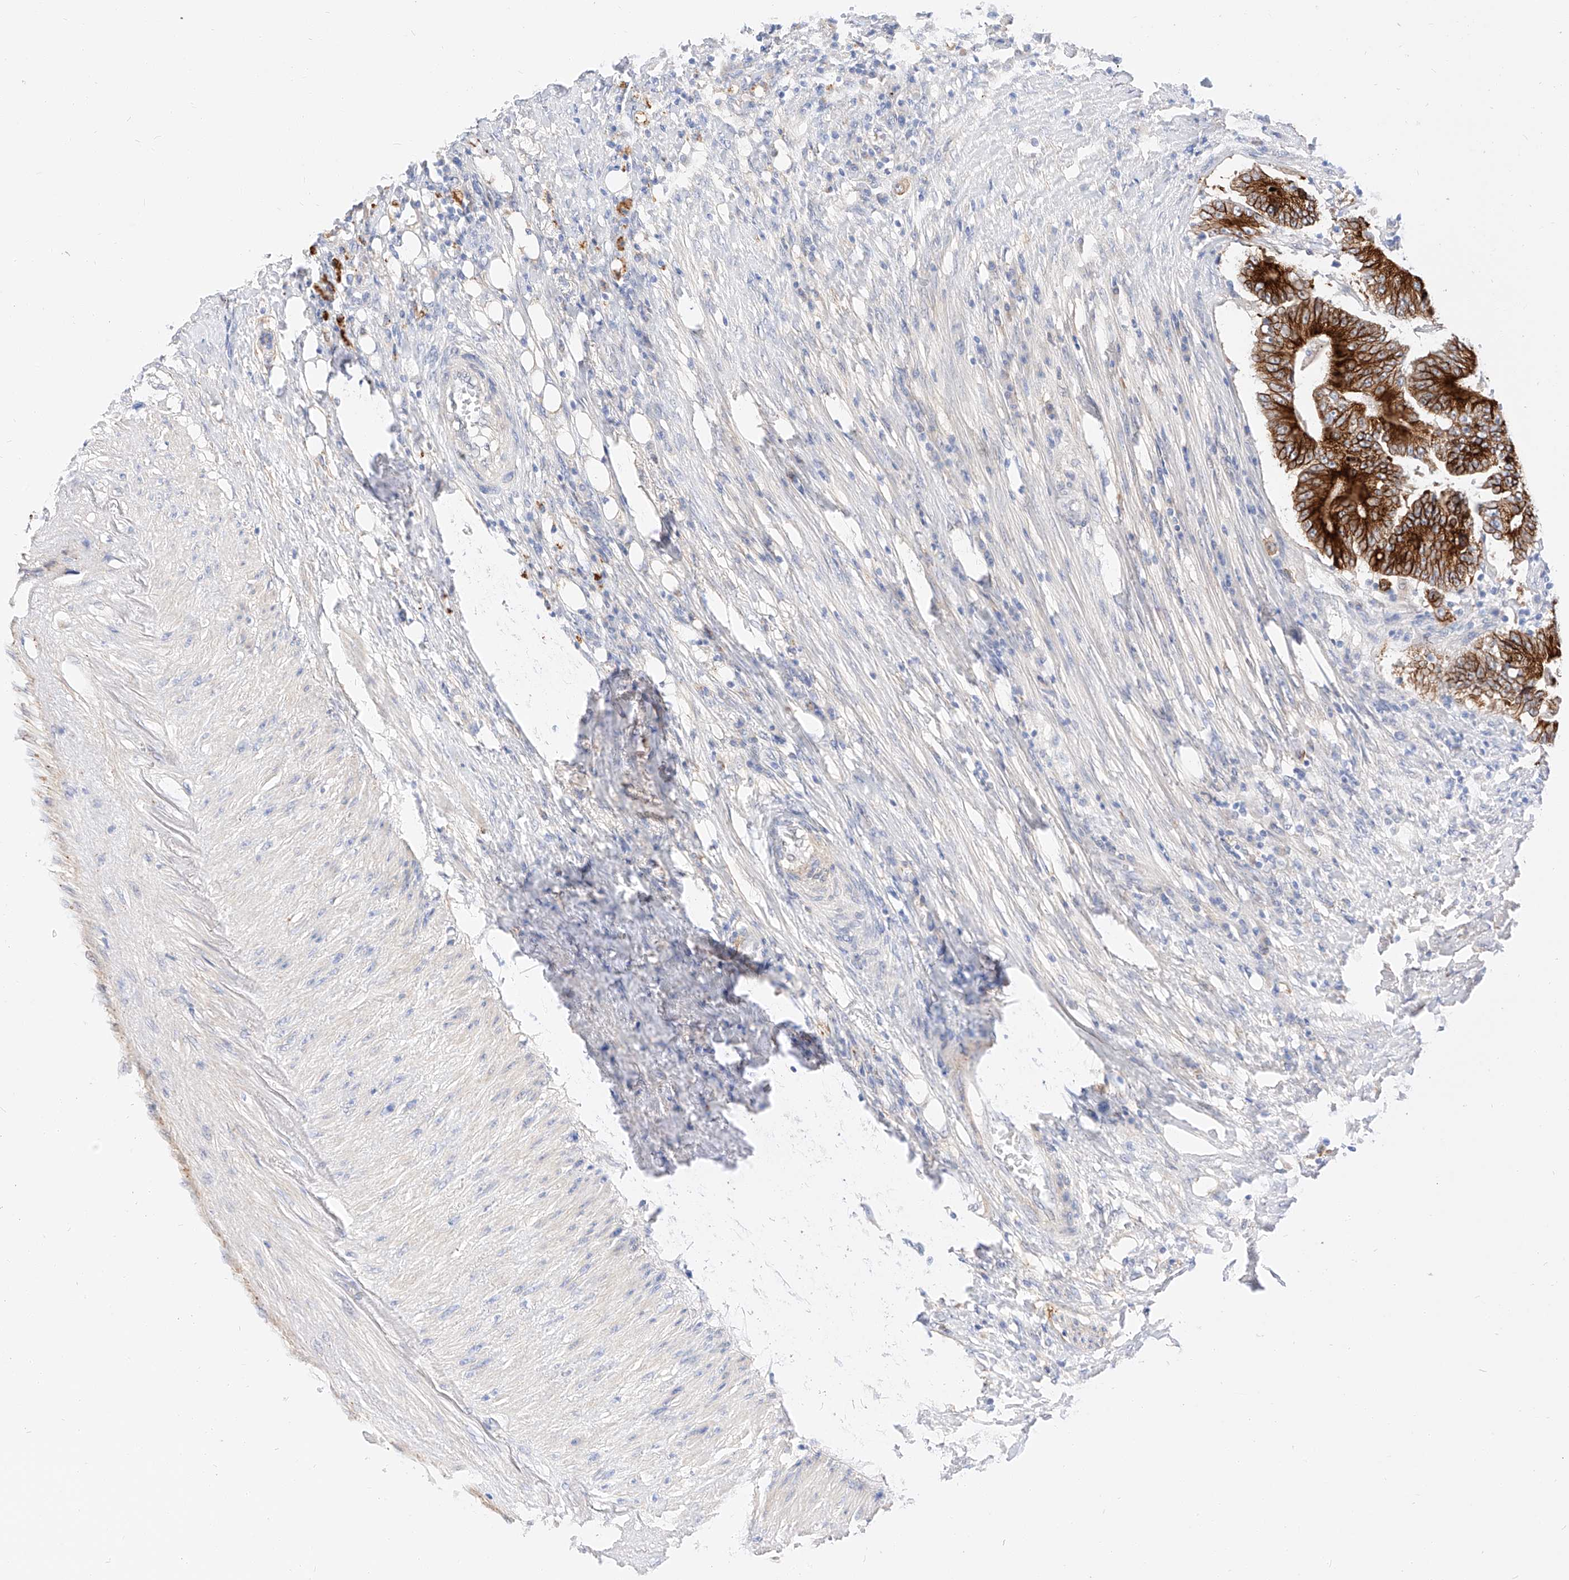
{"staining": {"intensity": "strong", "quantity": ">75%", "location": "cytoplasmic/membranous"}, "tissue": "colorectal cancer", "cell_type": "Tumor cells", "image_type": "cancer", "snomed": [{"axis": "morphology", "description": "Adenocarcinoma, NOS"}, {"axis": "topography", "description": "Colon"}], "caption": "High-magnification brightfield microscopy of adenocarcinoma (colorectal) stained with DAB (brown) and counterstained with hematoxylin (blue). tumor cells exhibit strong cytoplasmic/membranous positivity is present in about>75% of cells. Nuclei are stained in blue.", "gene": "MAP7", "patient": {"sex": "male", "age": 83}}